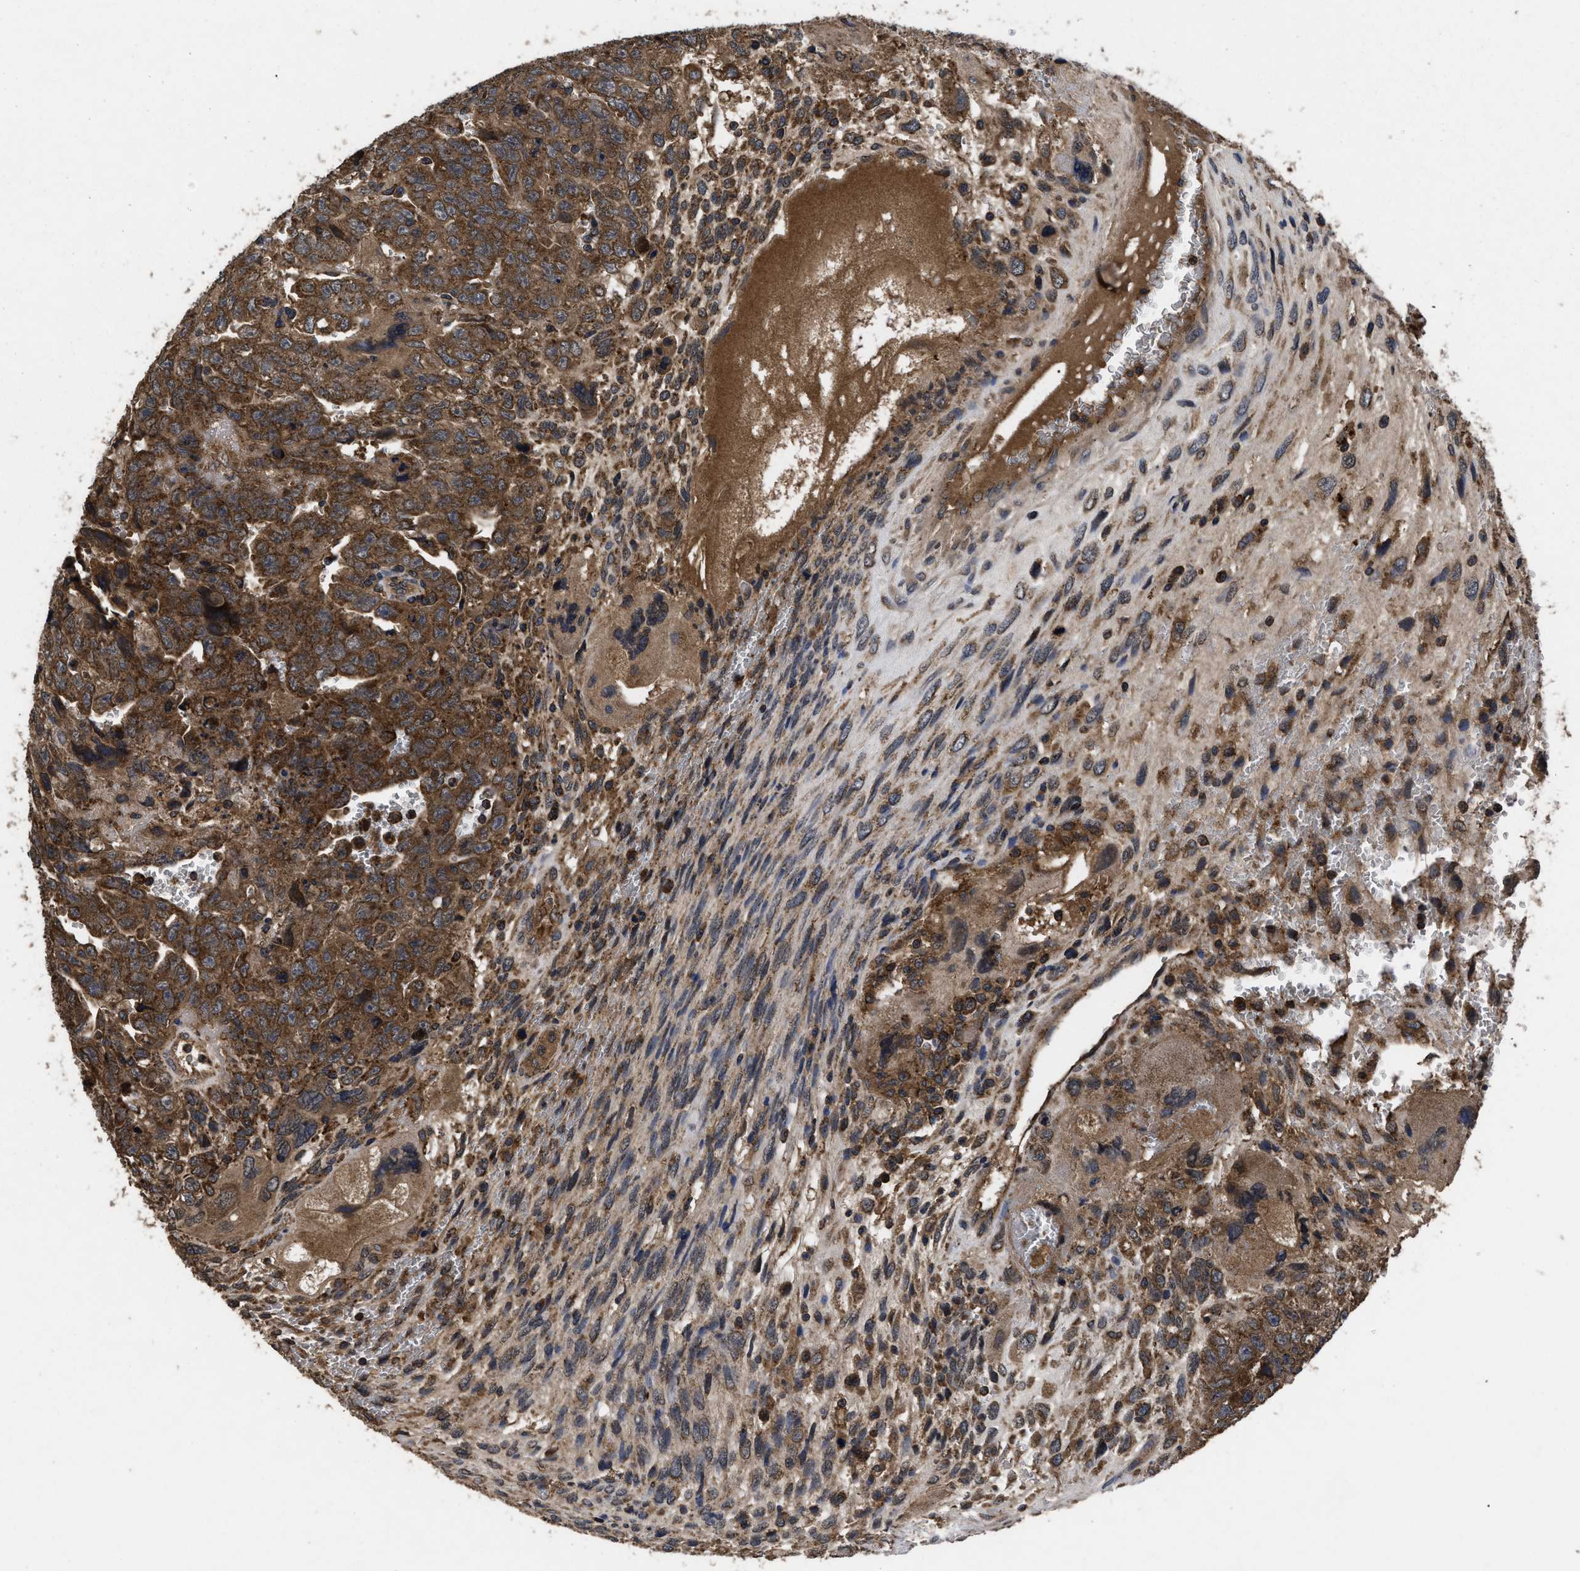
{"staining": {"intensity": "strong", "quantity": ">75%", "location": "cytoplasmic/membranous"}, "tissue": "testis cancer", "cell_type": "Tumor cells", "image_type": "cancer", "snomed": [{"axis": "morphology", "description": "Carcinoma, Embryonal, NOS"}, {"axis": "topography", "description": "Testis"}], "caption": "Immunohistochemical staining of human testis cancer (embryonal carcinoma) displays strong cytoplasmic/membranous protein expression in about >75% of tumor cells.", "gene": "LRRC3", "patient": {"sex": "male", "age": 28}}